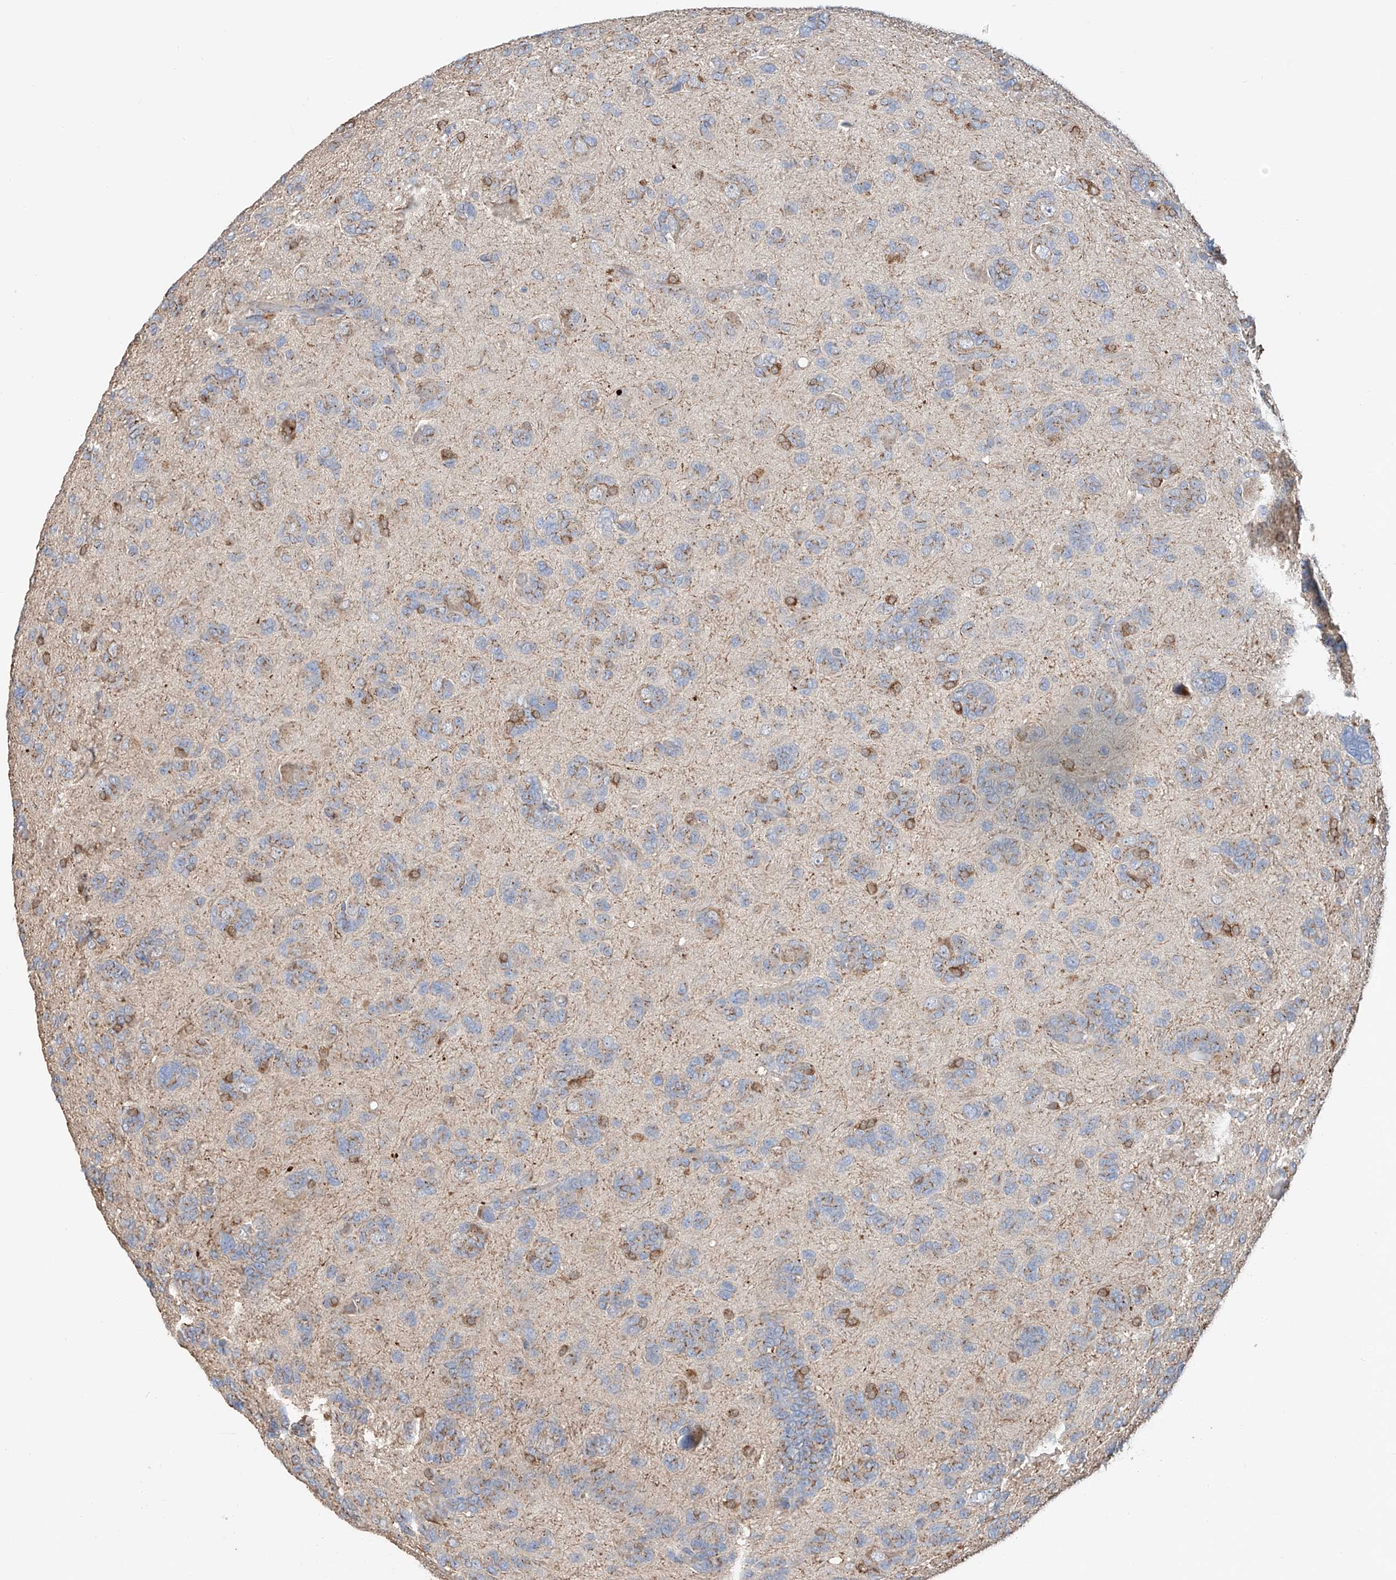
{"staining": {"intensity": "weak", "quantity": "<25%", "location": "cytoplasmic/membranous"}, "tissue": "glioma", "cell_type": "Tumor cells", "image_type": "cancer", "snomed": [{"axis": "morphology", "description": "Glioma, malignant, High grade"}, {"axis": "topography", "description": "Brain"}], "caption": "IHC image of neoplastic tissue: human glioma stained with DAB displays no significant protein staining in tumor cells.", "gene": "MOSPD1", "patient": {"sex": "female", "age": 59}}